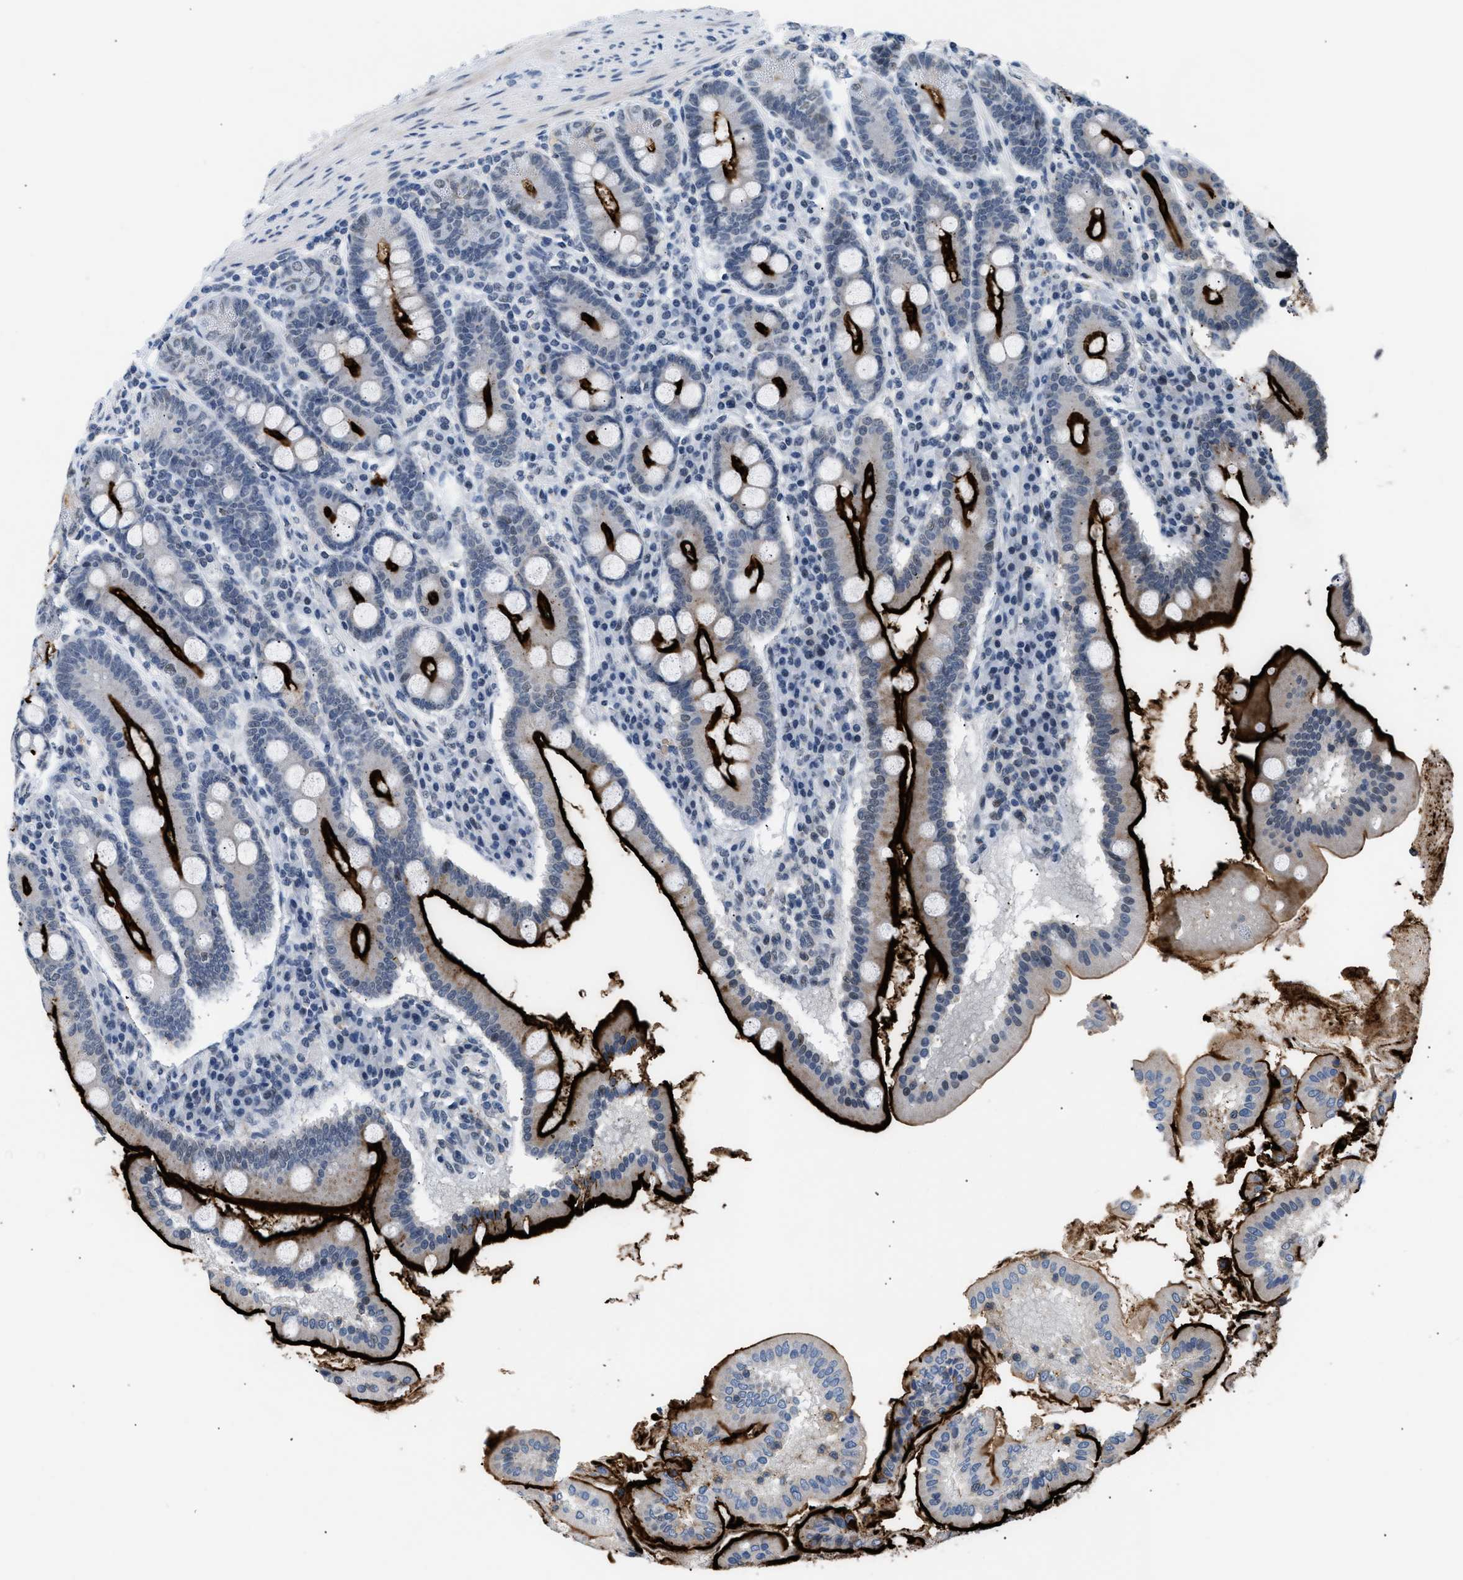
{"staining": {"intensity": "strong", "quantity": ">75%", "location": "cytoplasmic/membranous"}, "tissue": "duodenum", "cell_type": "Glandular cells", "image_type": "normal", "snomed": [{"axis": "morphology", "description": "Normal tissue, NOS"}, {"axis": "topography", "description": "Duodenum"}], "caption": "DAB (3,3'-diaminobenzidine) immunohistochemical staining of normal duodenum exhibits strong cytoplasmic/membranous protein expression in about >75% of glandular cells.", "gene": "KCNC3", "patient": {"sex": "male", "age": 50}}